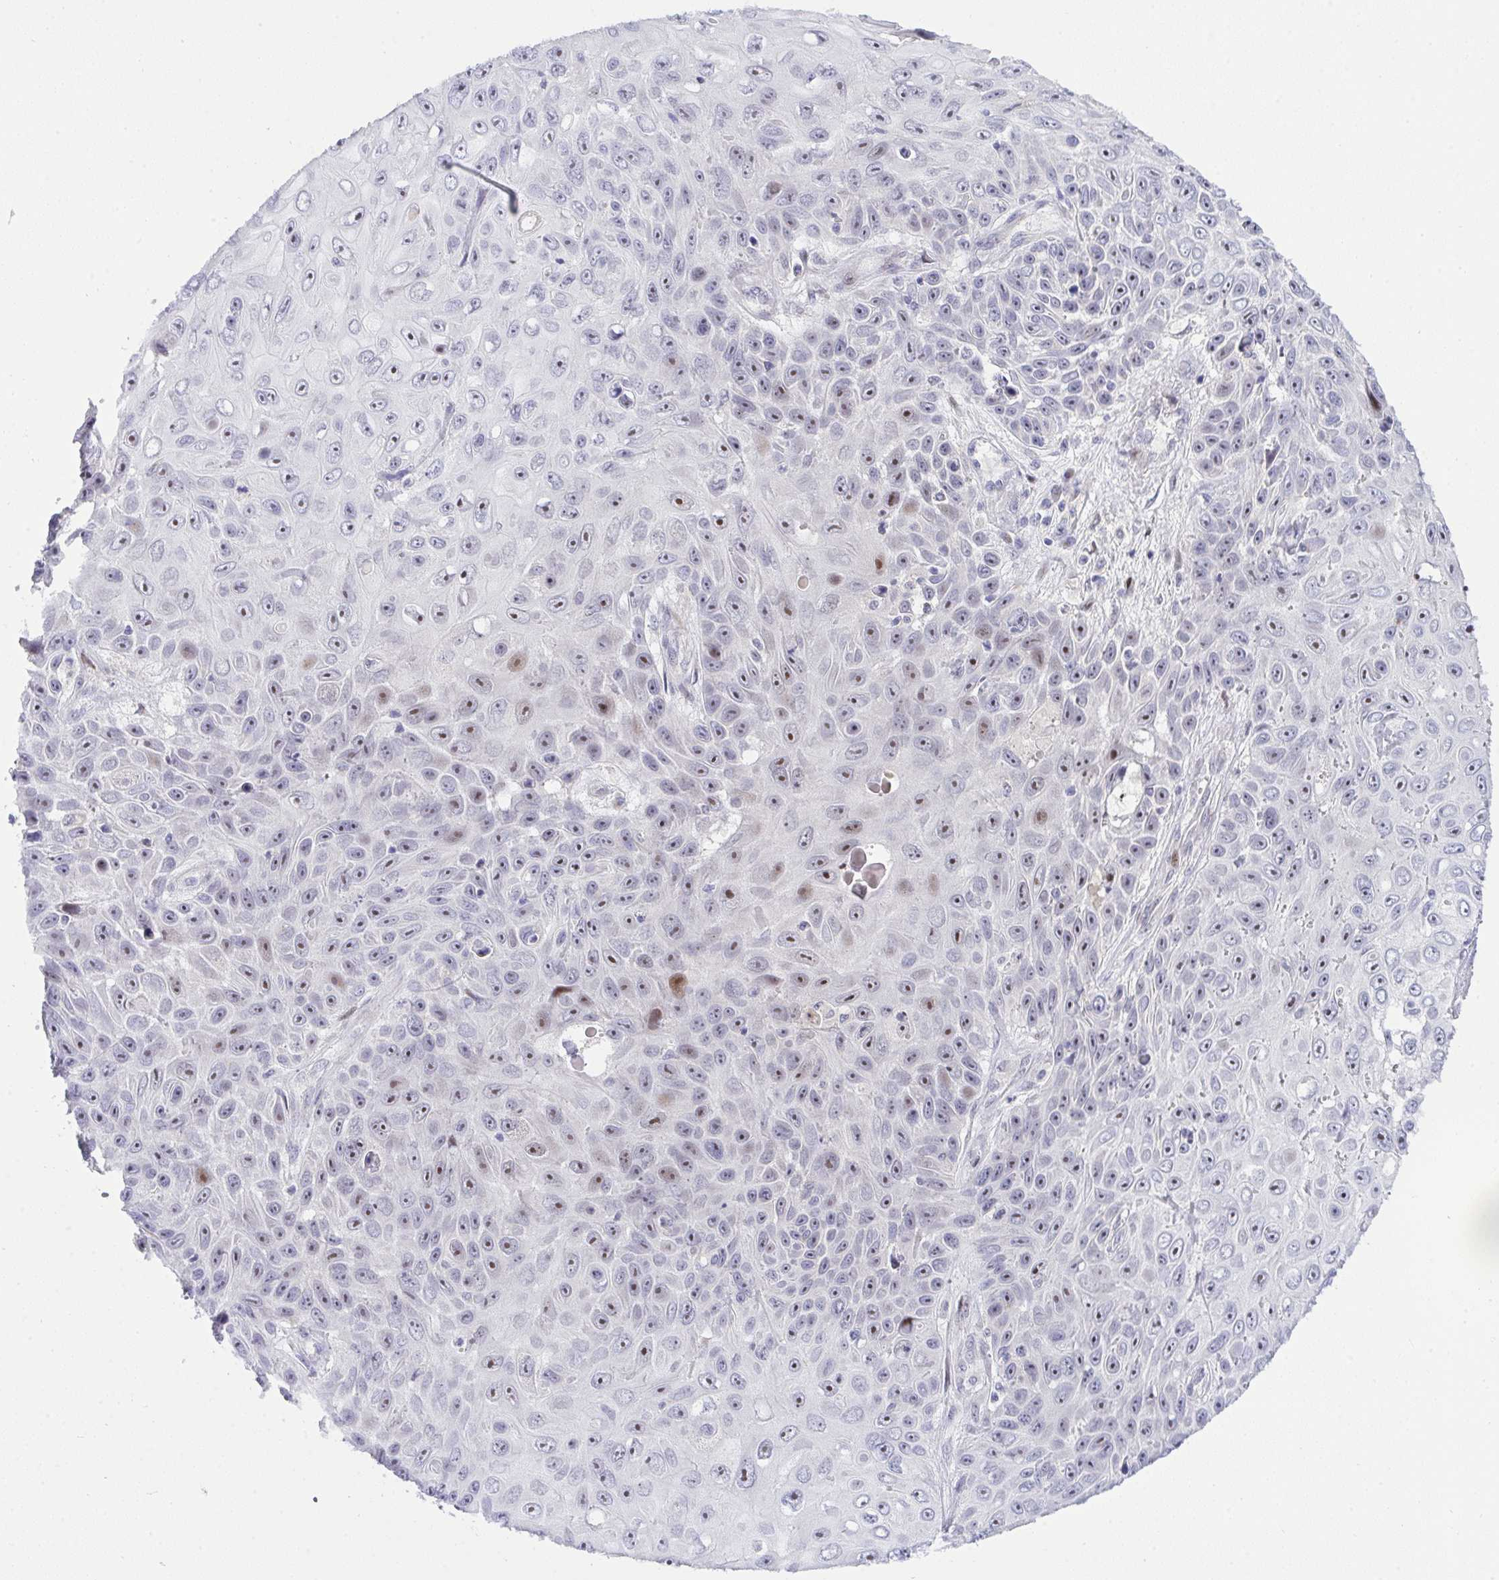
{"staining": {"intensity": "moderate", "quantity": "<25%", "location": "nuclear"}, "tissue": "skin cancer", "cell_type": "Tumor cells", "image_type": "cancer", "snomed": [{"axis": "morphology", "description": "Squamous cell carcinoma, NOS"}, {"axis": "topography", "description": "Skin"}], "caption": "Skin cancer (squamous cell carcinoma) was stained to show a protein in brown. There is low levels of moderate nuclear positivity in about <25% of tumor cells.", "gene": "ZNF554", "patient": {"sex": "male", "age": 82}}